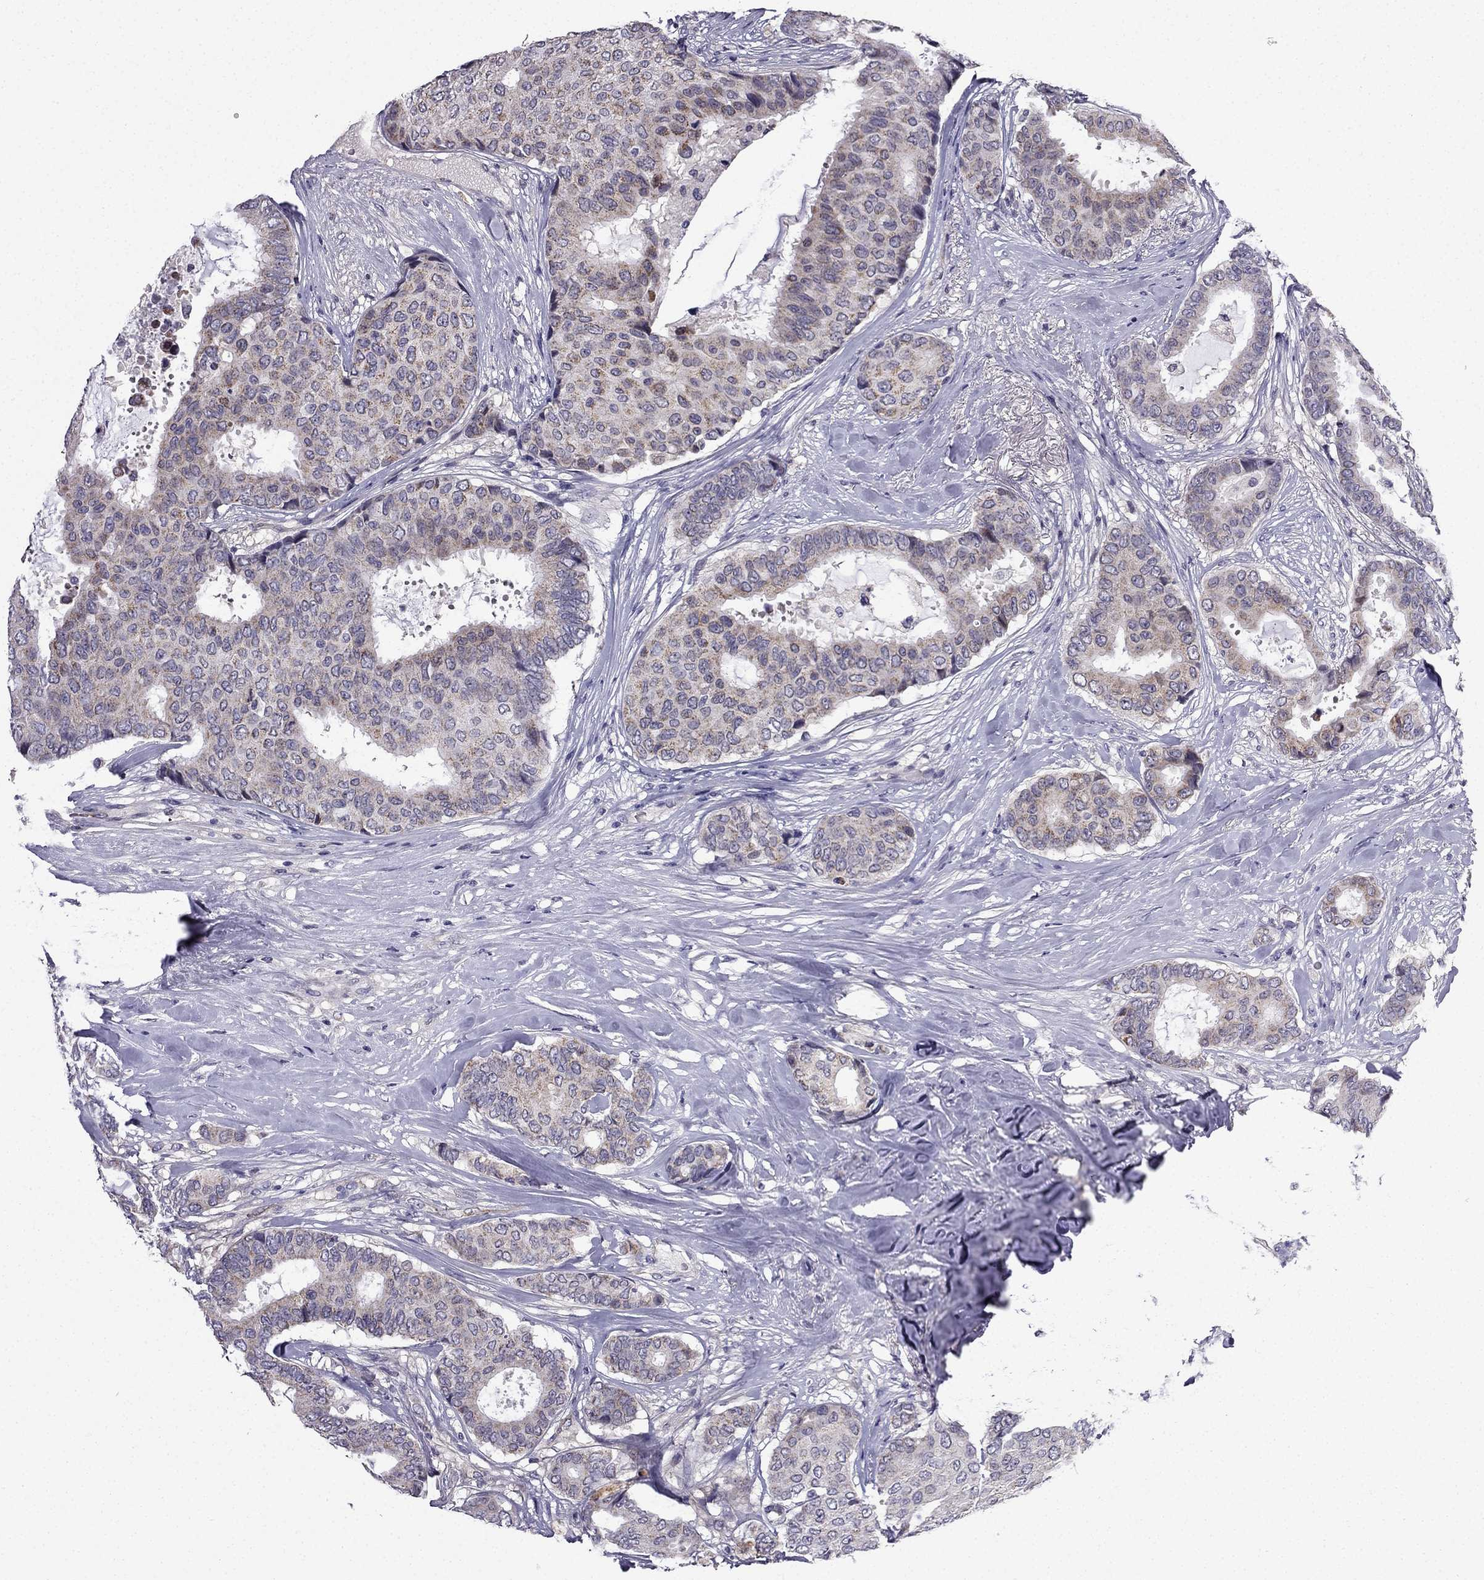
{"staining": {"intensity": "weak", "quantity": ">75%", "location": "cytoplasmic/membranous"}, "tissue": "breast cancer", "cell_type": "Tumor cells", "image_type": "cancer", "snomed": [{"axis": "morphology", "description": "Duct carcinoma"}, {"axis": "topography", "description": "Breast"}], "caption": "Immunohistochemistry histopathology image of neoplastic tissue: human breast cancer (intraductal carcinoma) stained using immunohistochemistry displays low levels of weak protein expression localized specifically in the cytoplasmic/membranous of tumor cells, appearing as a cytoplasmic/membranous brown color.", "gene": "SLC6A2", "patient": {"sex": "female", "age": 75}}